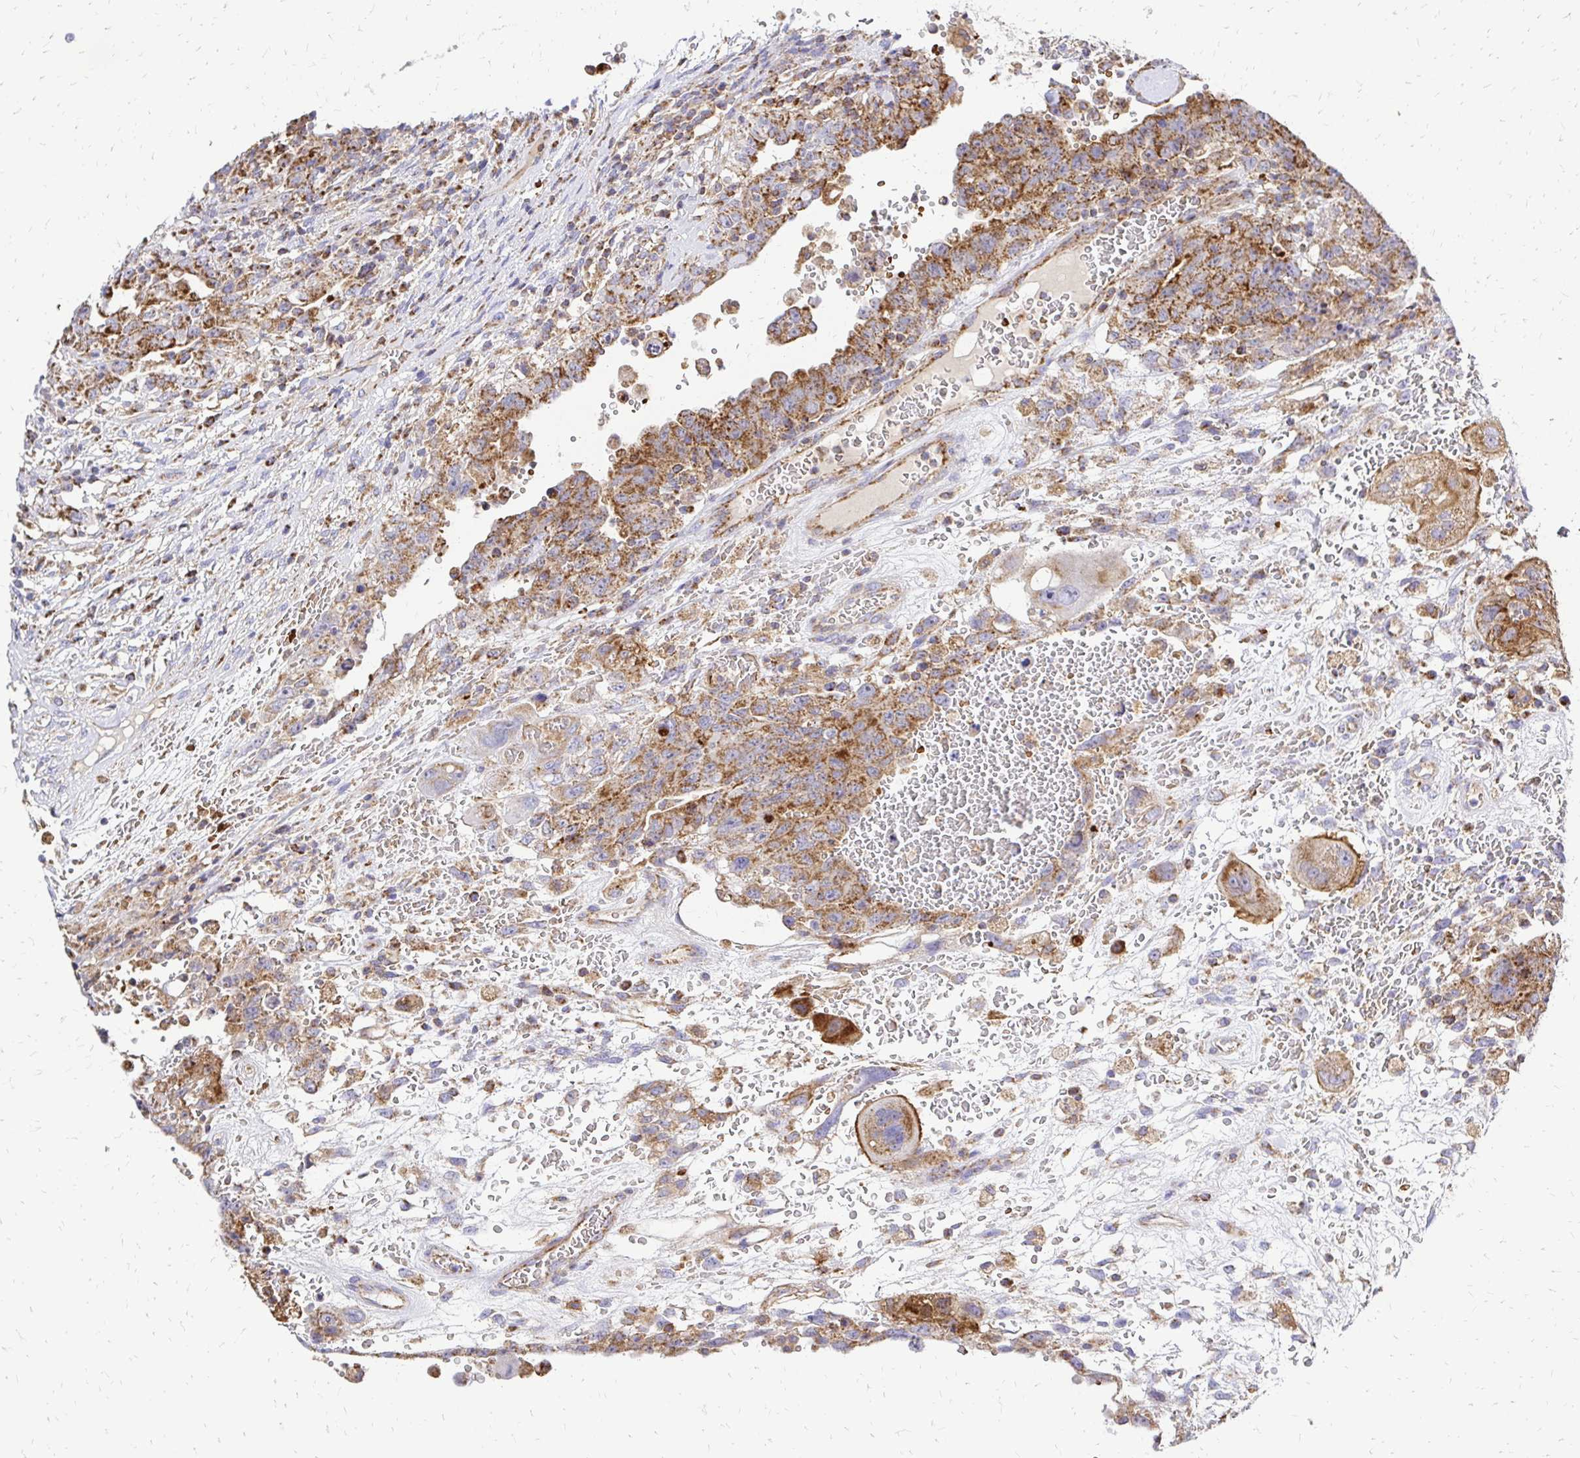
{"staining": {"intensity": "moderate", "quantity": ">75%", "location": "cytoplasmic/membranous"}, "tissue": "testis cancer", "cell_type": "Tumor cells", "image_type": "cancer", "snomed": [{"axis": "morphology", "description": "Carcinoma, Embryonal, NOS"}, {"axis": "topography", "description": "Testis"}], "caption": "Embryonal carcinoma (testis) was stained to show a protein in brown. There is medium levels of moderate cytoplasmic/membranous expression in about >75% of tumor cells.", "gene": "MRPL13", "patient": {"sex": "male", "age": 26}}